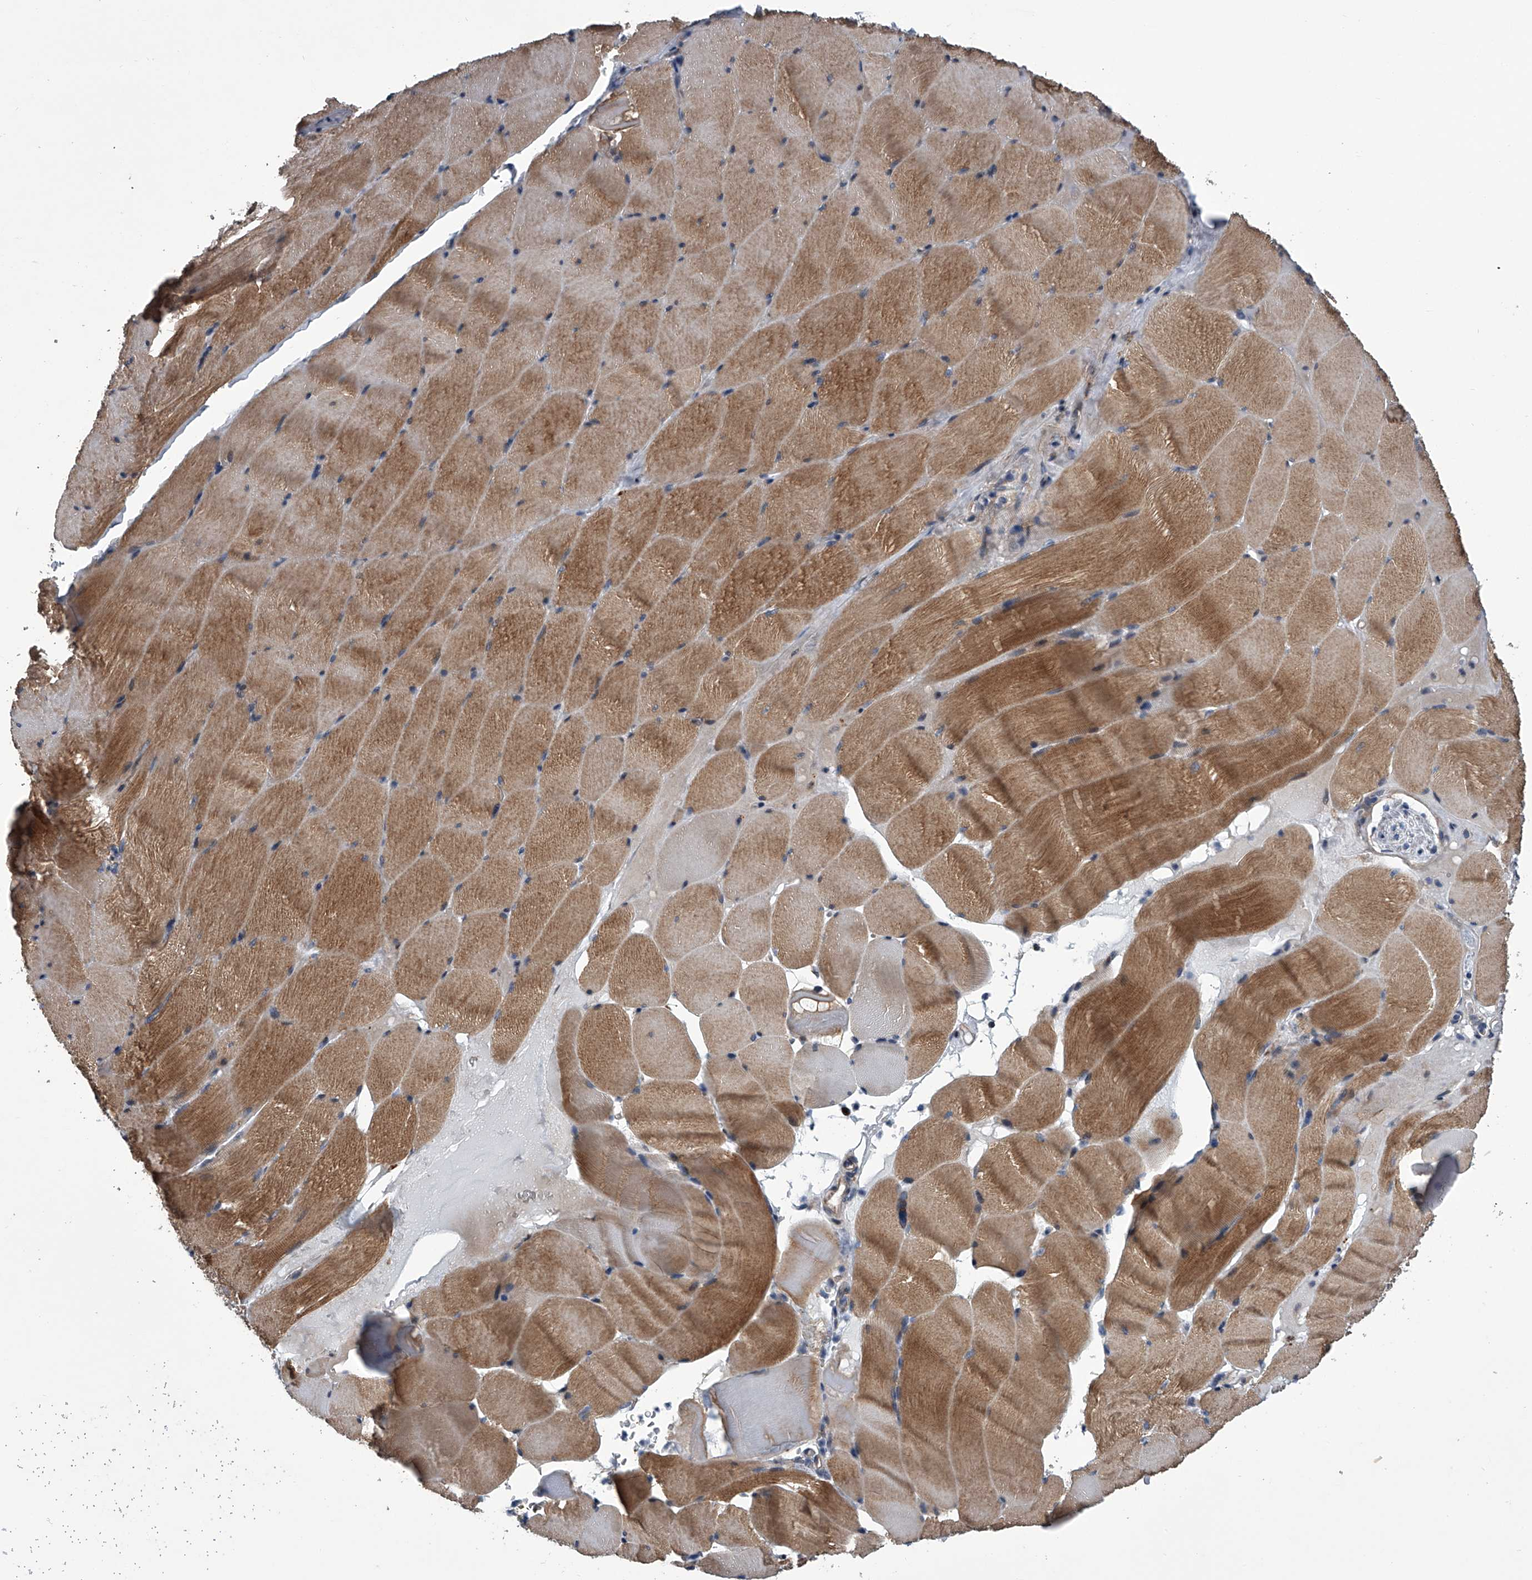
{"staining": {"intensity": "moderate", "quantity": ">75%", "location": "cytoplasmic/membranous"}, "tissue": "skeletal muscle", "cell_type": "Myocytes", "image_type": "normal", "snomed": [{"axis": "morphology", "description": "Normal tissue, NOS"}, {"axis": "topography", "description": "Skeletal muscle"}], "caption": "This photomicrograph exhibits immunohistochemistry (IHC) staining of normal skeletal muscle, with medium moderate cytoplasmic/membranous expression in about >75% of myocytes.", "gene": "ABCG1", "patient": {"sex": "male", "age": 62}}